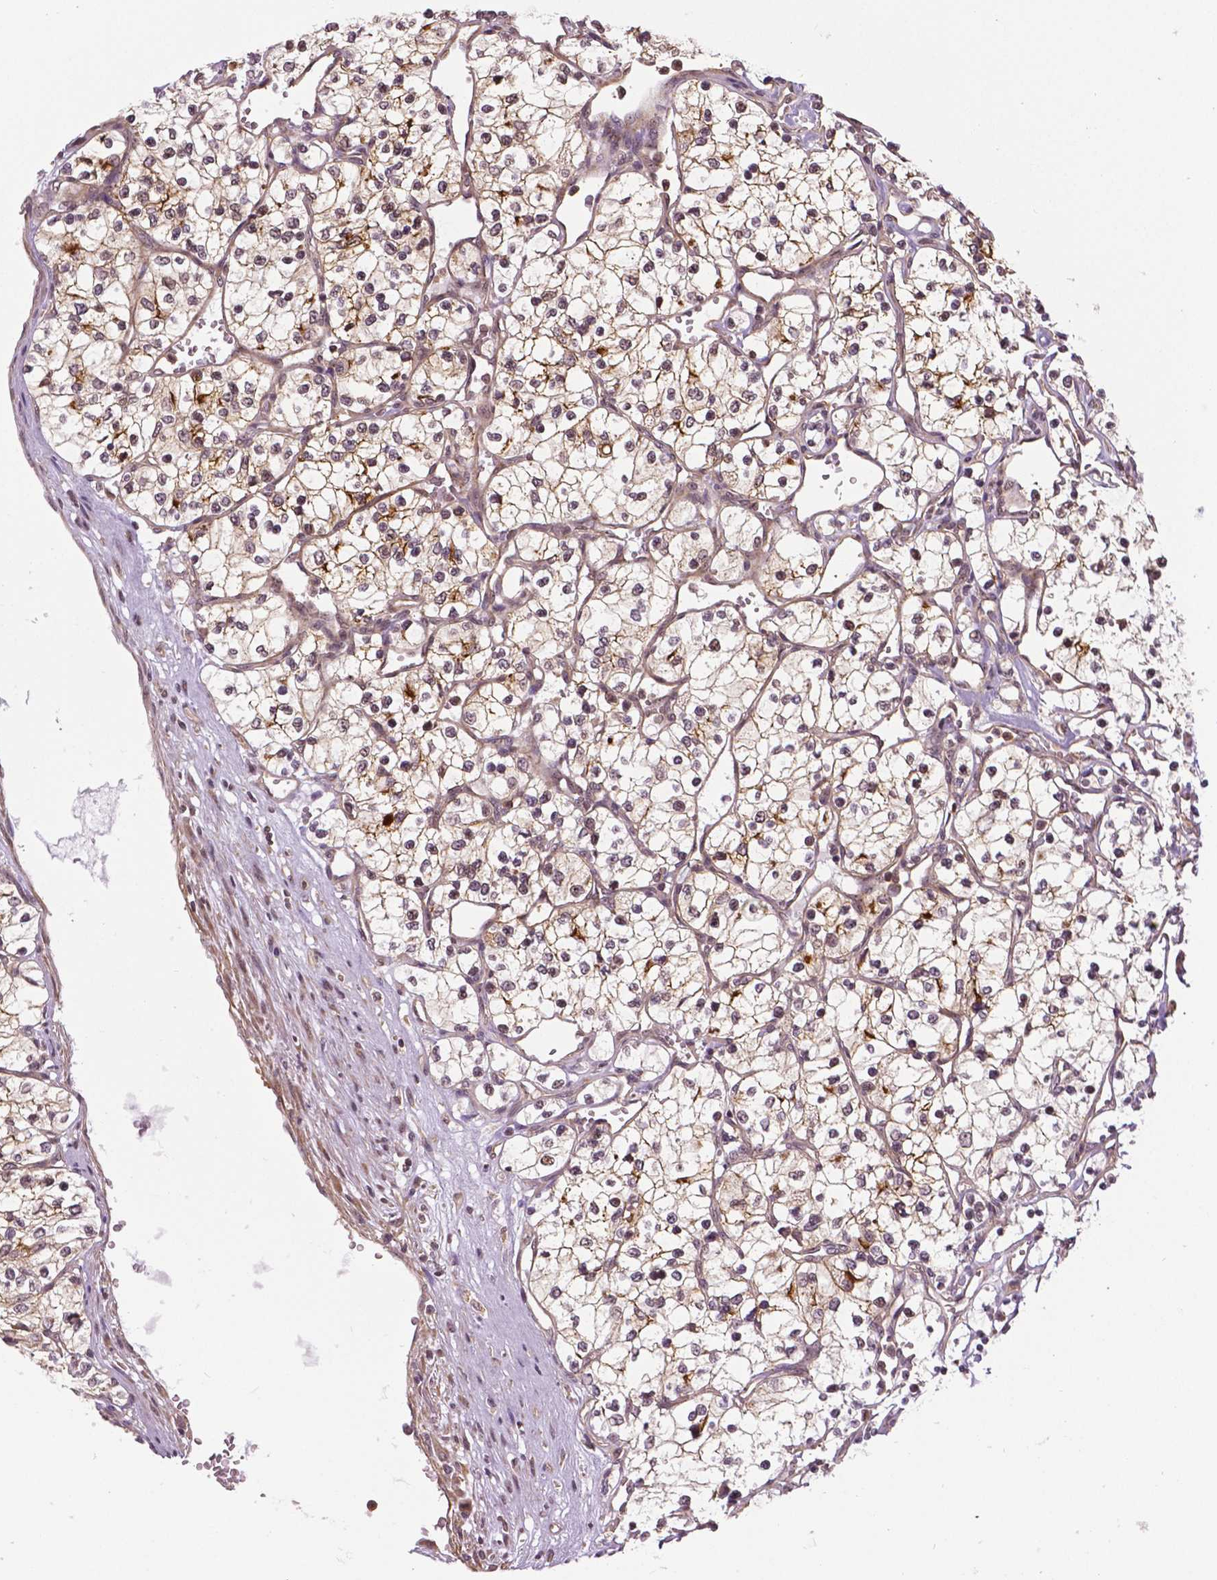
{"staining": {"intensity": "weak", "quantity": ">75%", "location": "cytoplasmic/membranous"}, "tissue": "renal cancer", "cell_type": "Tumor cells", "image_type": "cancer", "snomed": [{"axis": "morphology", "description": "Adenocarcinoma, NOS"}, {"axis": "topography", "description": "Kidney"}], "caption": "Weak cytoplasmic/membranous expression for a protein is seen in about >75% of tumor cells of renal cancer (adenocarcinoma) using immunohistochemistry.", "gene": "ANXA13", "patient": {"sex": "female", "age": 69}}